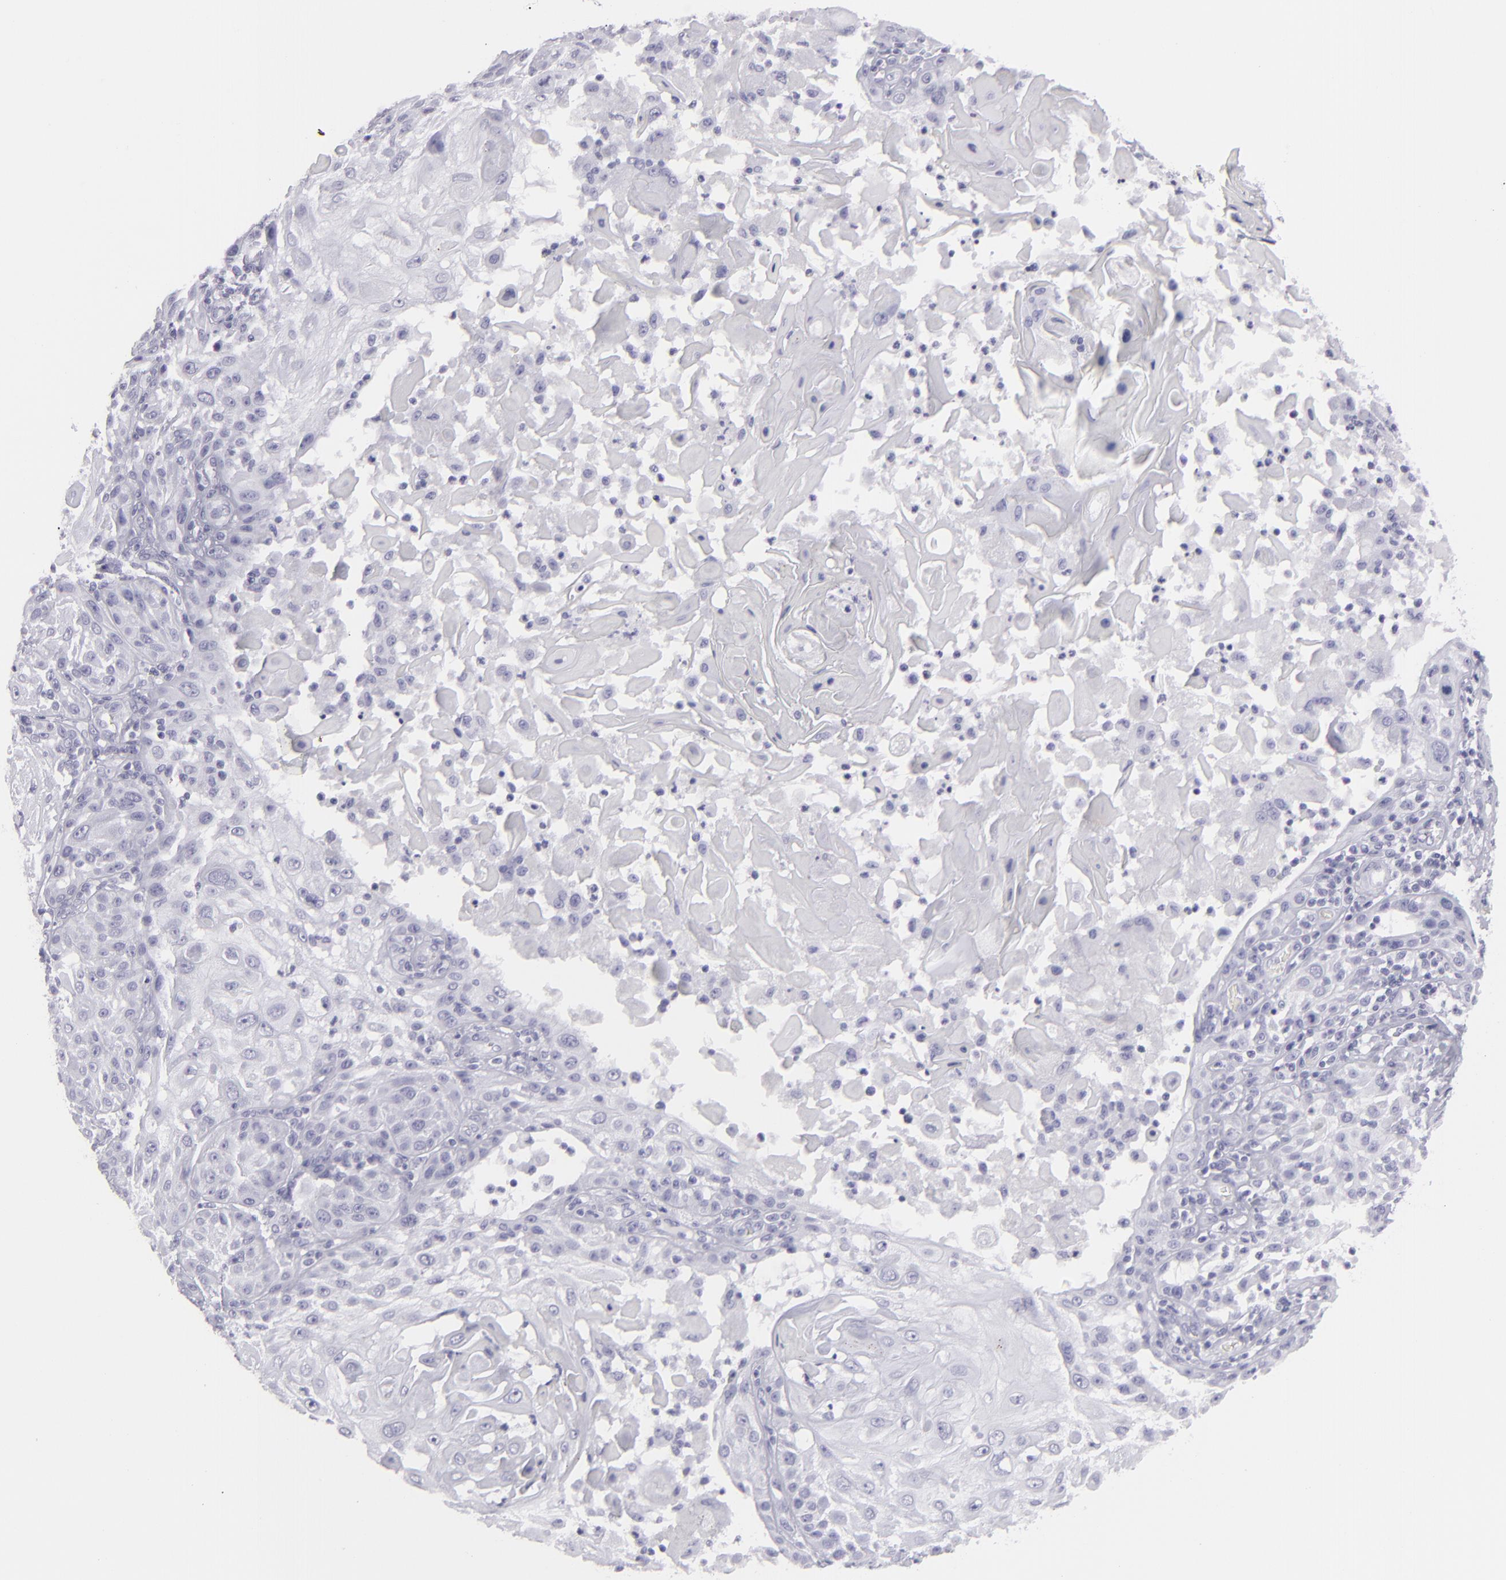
{"staining": {"intensity": "negative", "quantity": "none", "location": "none"}, "tissue": "skin cancer", "cell_type": "Tumor cells", "image_type": "cancer", "snomed": [{"axis": "morphology", "description": "Squamous cell carcinoma, NOS"}, {"axis": "topography", "description": "Skin"}], "caption": "This is an immunohistochemistry photomicrograph of skin cancer. There is no staining in tumor cells.", "gene": "FLG", "patient": {"sex": "female", "age": 89}}